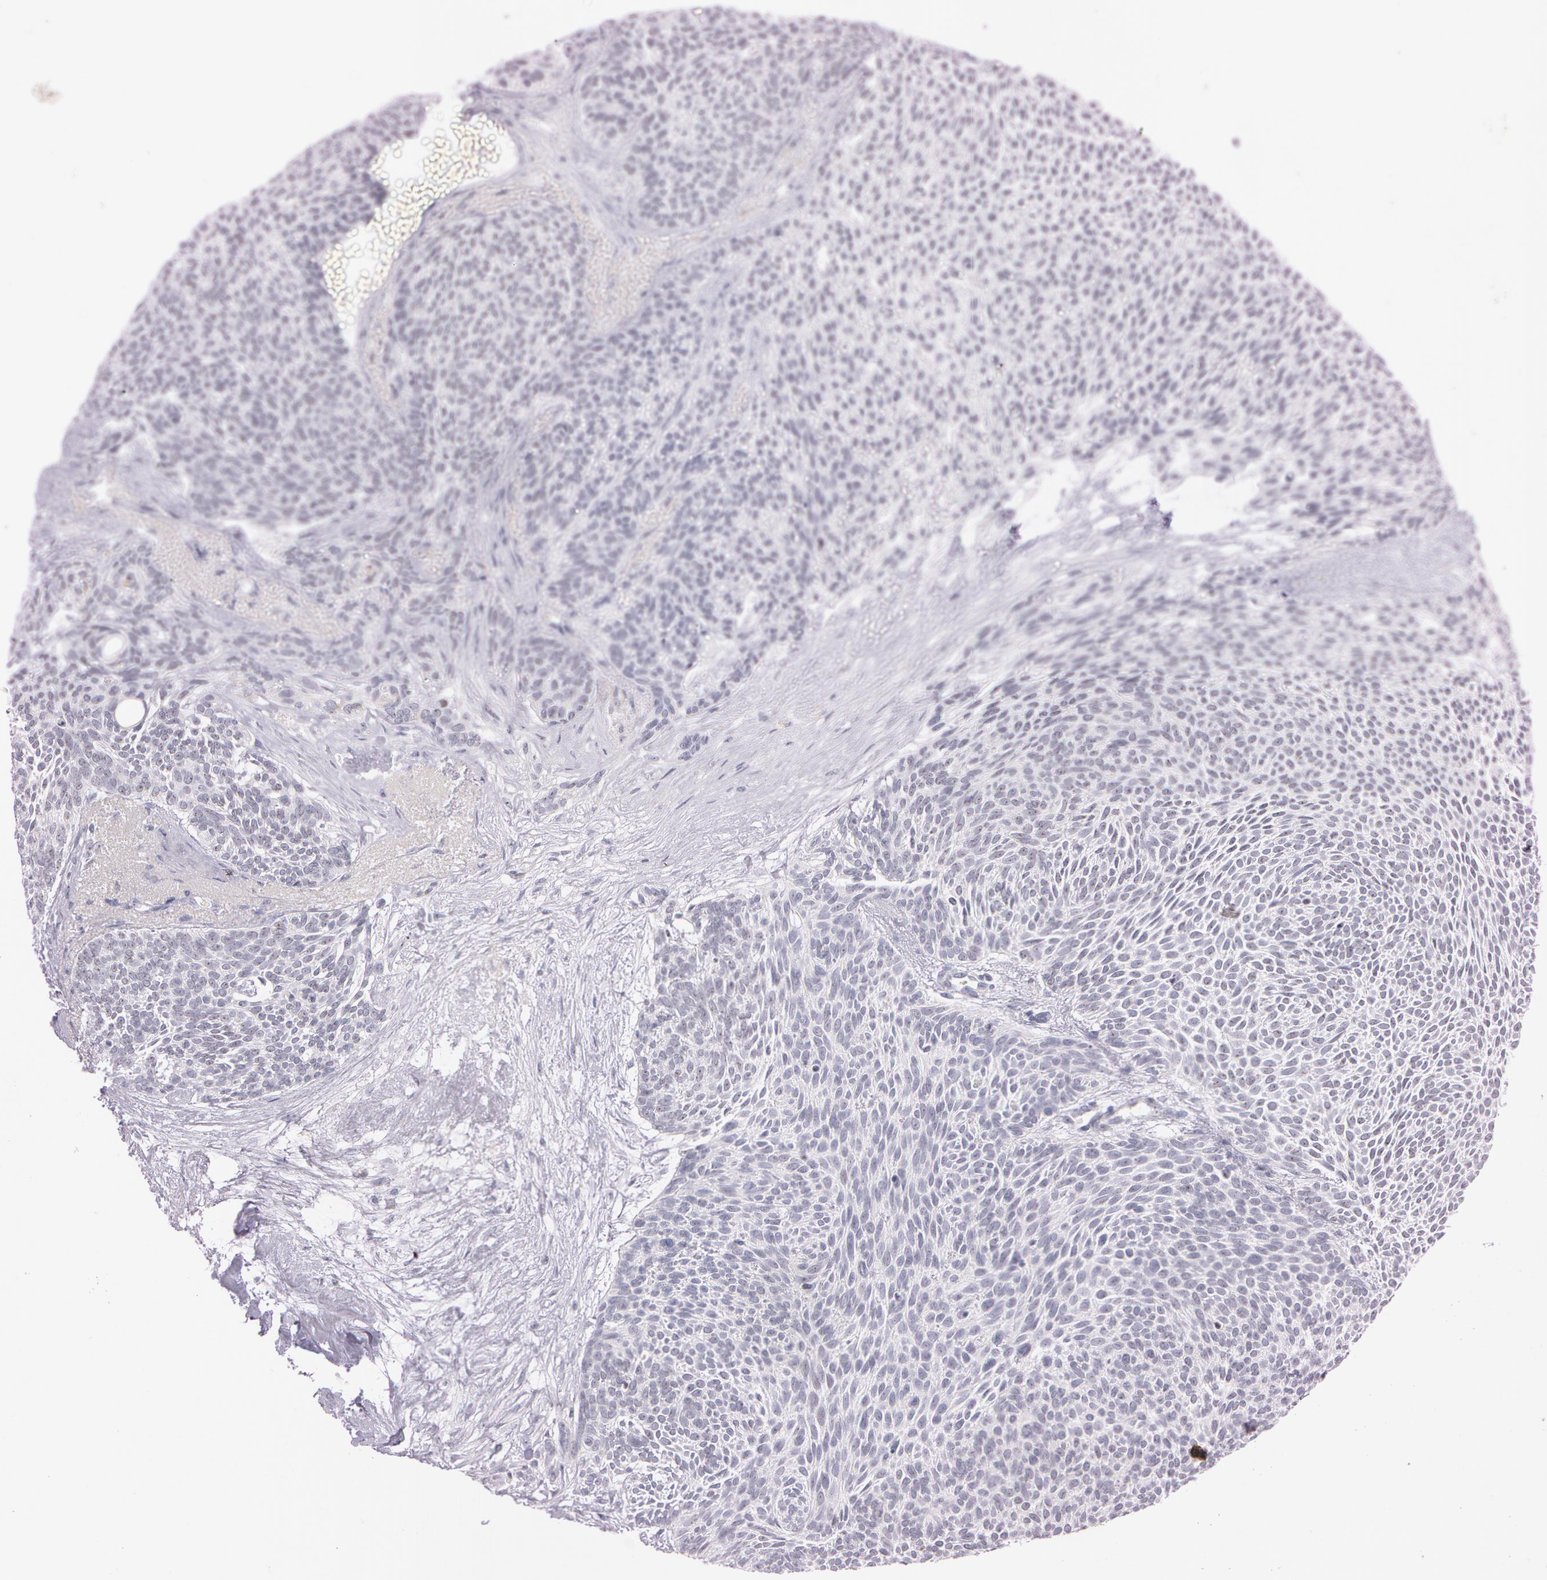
{"staining": {"intensity": "weak", "quantity": "25%-75%", "location": "nuclear"}, "tissue": "skin cancer", "cell_type": "Tumor cells", "image_type": "cancer", "snomed": [{"axis": "morphology", "description": "Basal cell carcinoma"}, {"axis": "topography", "description": "Skin"}], "caption": "A high-resolution histopathology image shows immunohistochemistry staining of skin cancer (basal cell carcinoma), which demonstrates weak nuclear staining in approximately 25%-75% of tumor cells.", "gene": "FBL", "patient": {"sex": "male", "age": 84}}